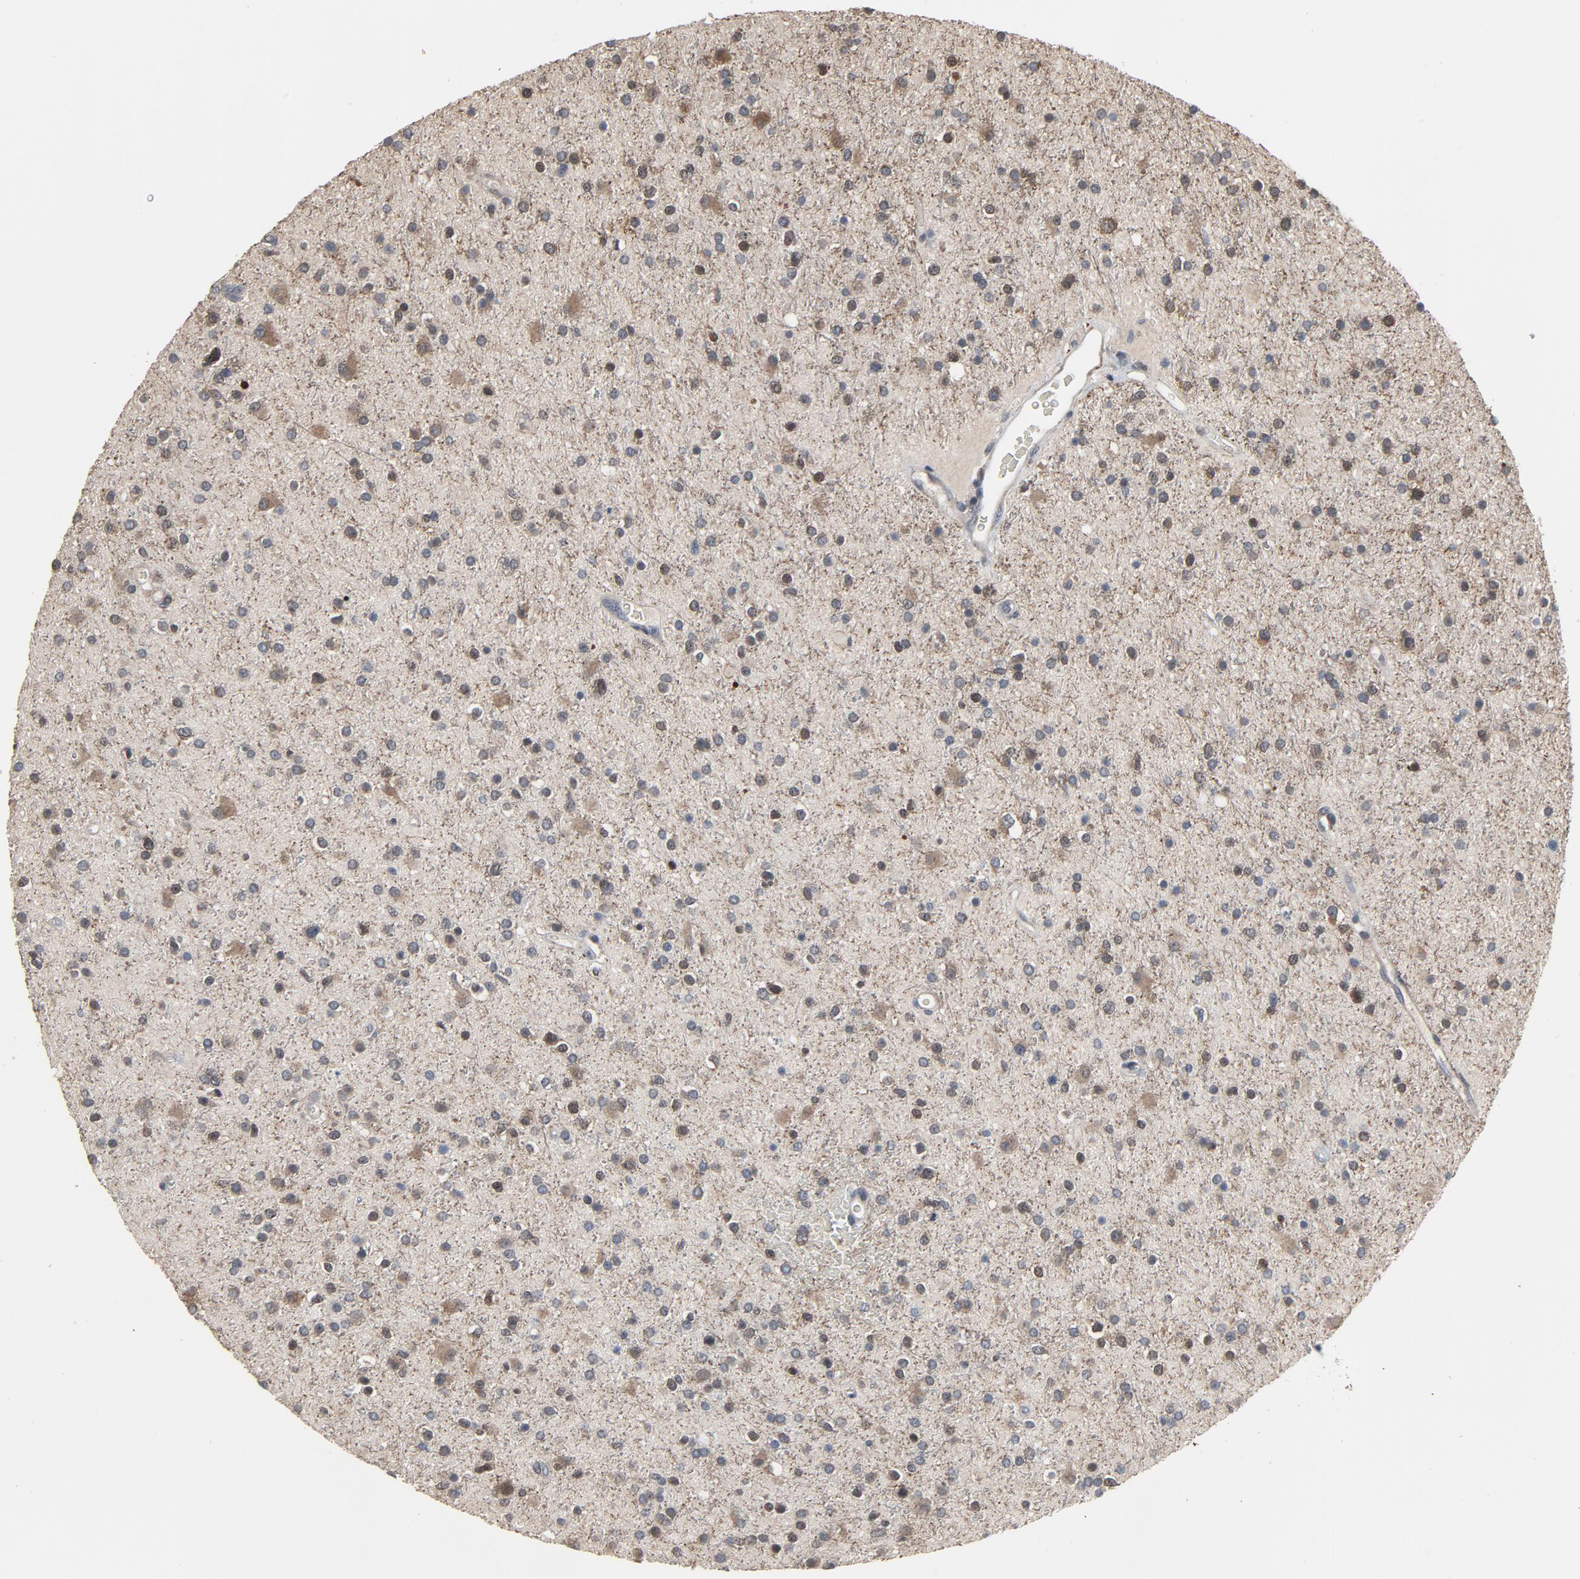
{"staining": {"intensity": "weak", "quantity": "<25%", "location": "cytoplasmic/membranous"}, "tissue": "glioma", "cell_type": "Tumor cells", "image_type": "cancer", "snomed": [{"axis": "morphology", "description": "Glioma, malignant, High grade"}, {"axis": "topography", "description": "Brain"}], "caption": "Tumor cells show no significant staining in malignant glioma (high-grade).", "gene": "PDZD4", "patient": {"sex": "male", "age": 33}}